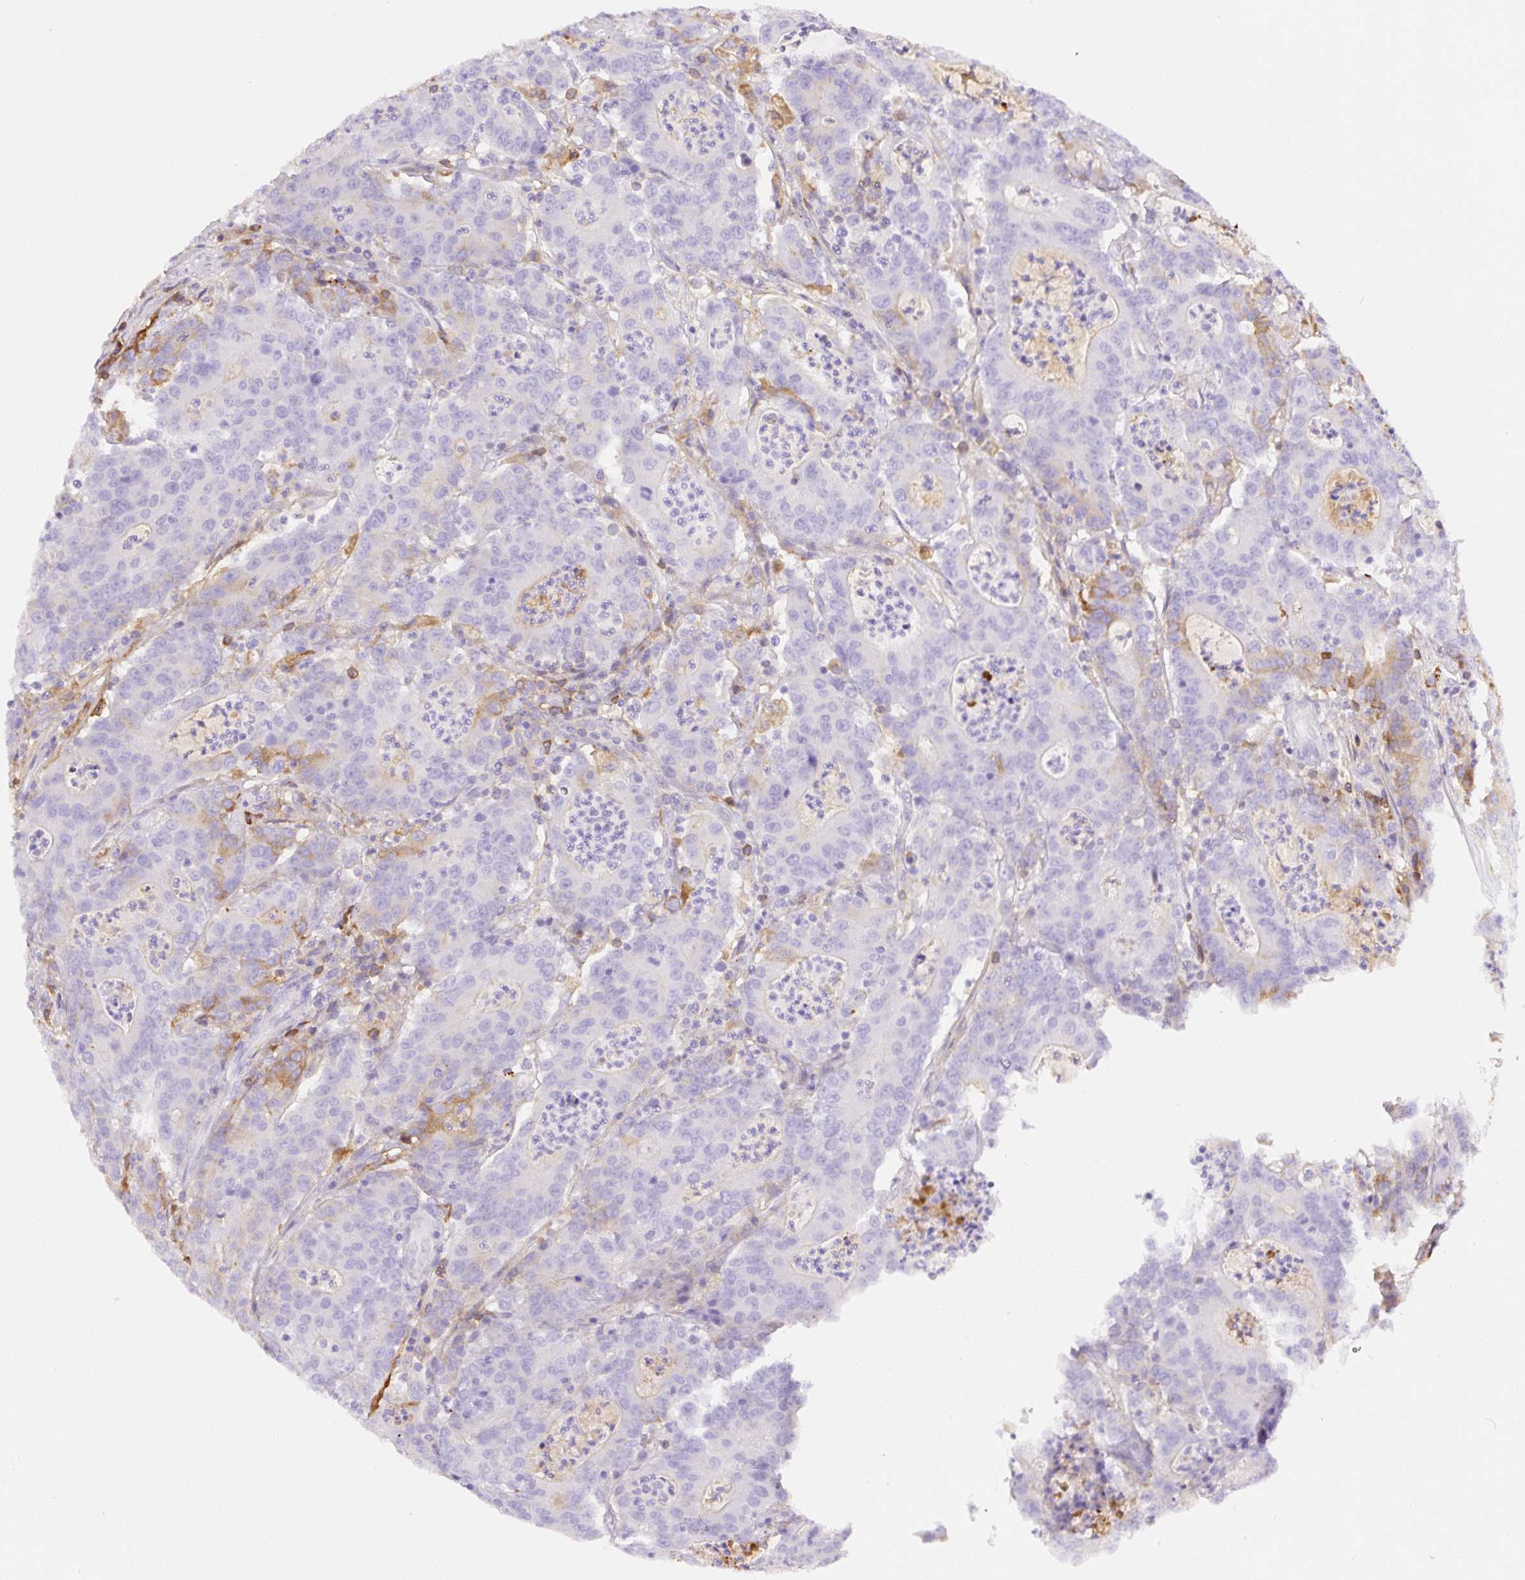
{"staining": {"intensity": "negative", "quantity": "none", "location": "none"}, "tissue": "colorectal cancer", "cell_type": "Tumor cells", "image_type": "cancer", "snomed": [{"axis": "morphology", "description": "Adenocarcinoma, NOS"}, {"axis": "topography", "description": "Colon"}], "caption": "Colorectal cancer (adenocarcinoma) was stained to show a protein in brown. There is no significant positivity in tumor cells.", "gene": "APCS", "patient": {"sex": "male", "age": 83}}